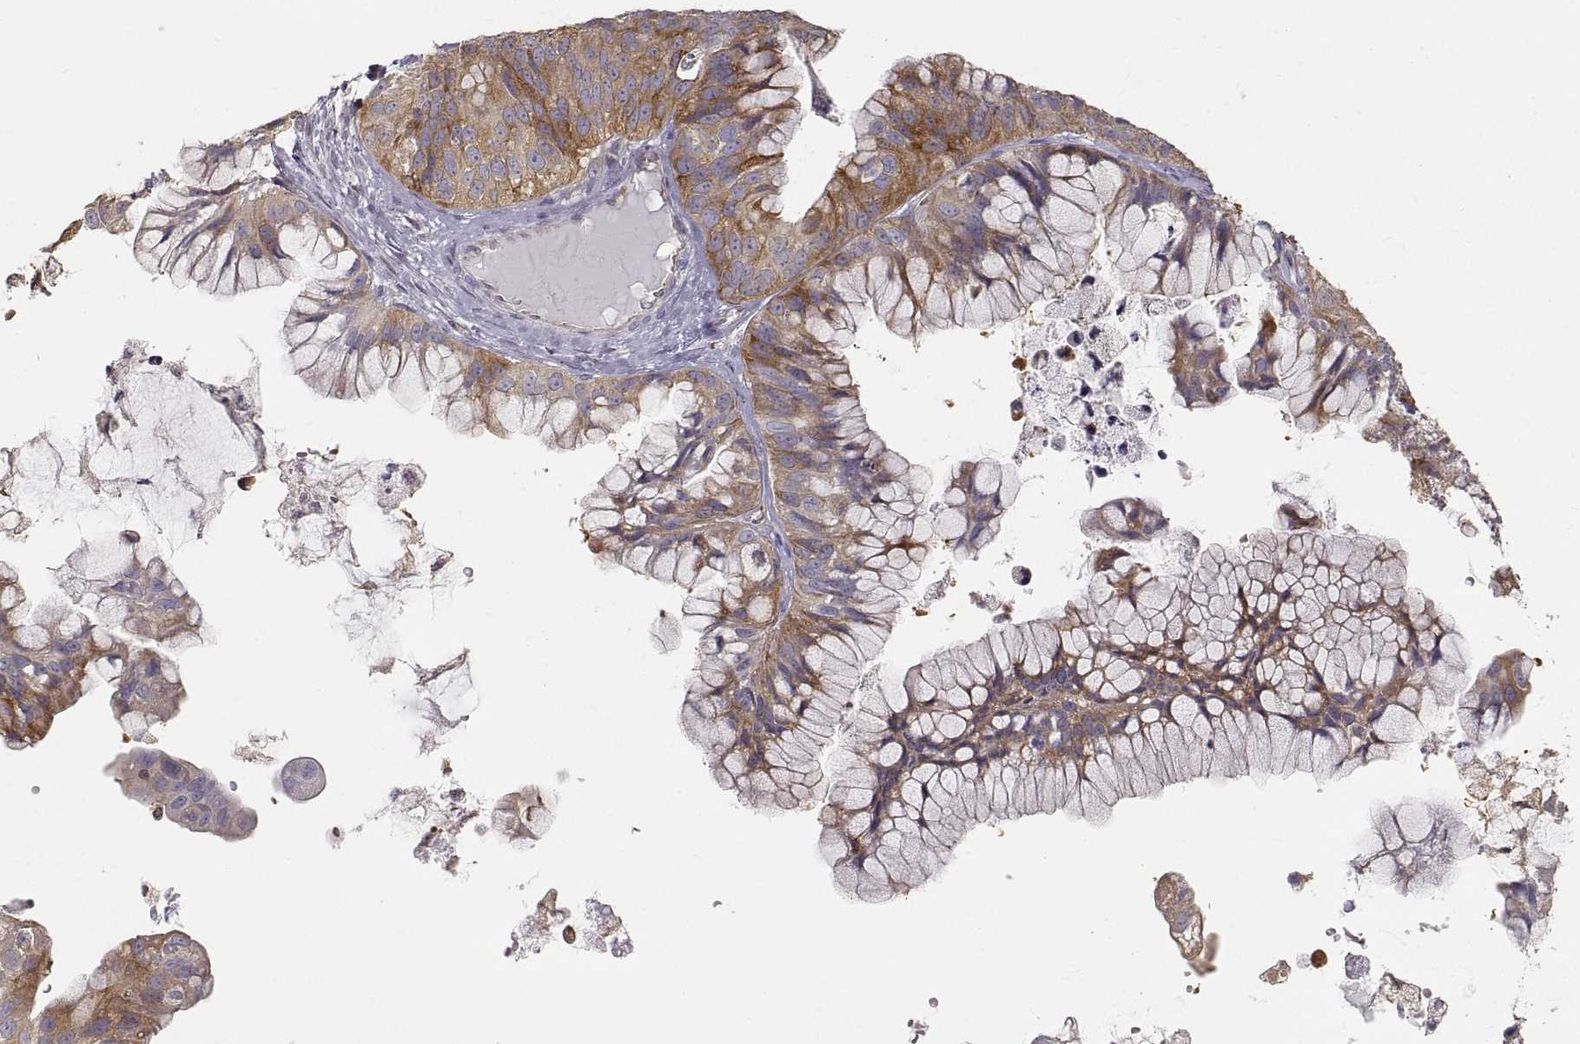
{"staining": {"intensity": "strong", "quantity": "<25%", "location": "cytoplasmic/membranous"}, "tissue": "ovarian cancer", "cell_type": "Tumor cells", "image_type": "cancer", "snomed": [{"axis": "morphology", "description": "Cystadenocarcinoma, mucinous, NOS"}, {"axis": "topography", "description": "Ovary"}], "caption": "Ovarian mucinous cystadenocarcinoma stained for a protein shows strong cytoplasmic/membranous positivity in tumor cells.", "gene": "HSP90AB1", "patient": {"sex": "female", "age": 76}}